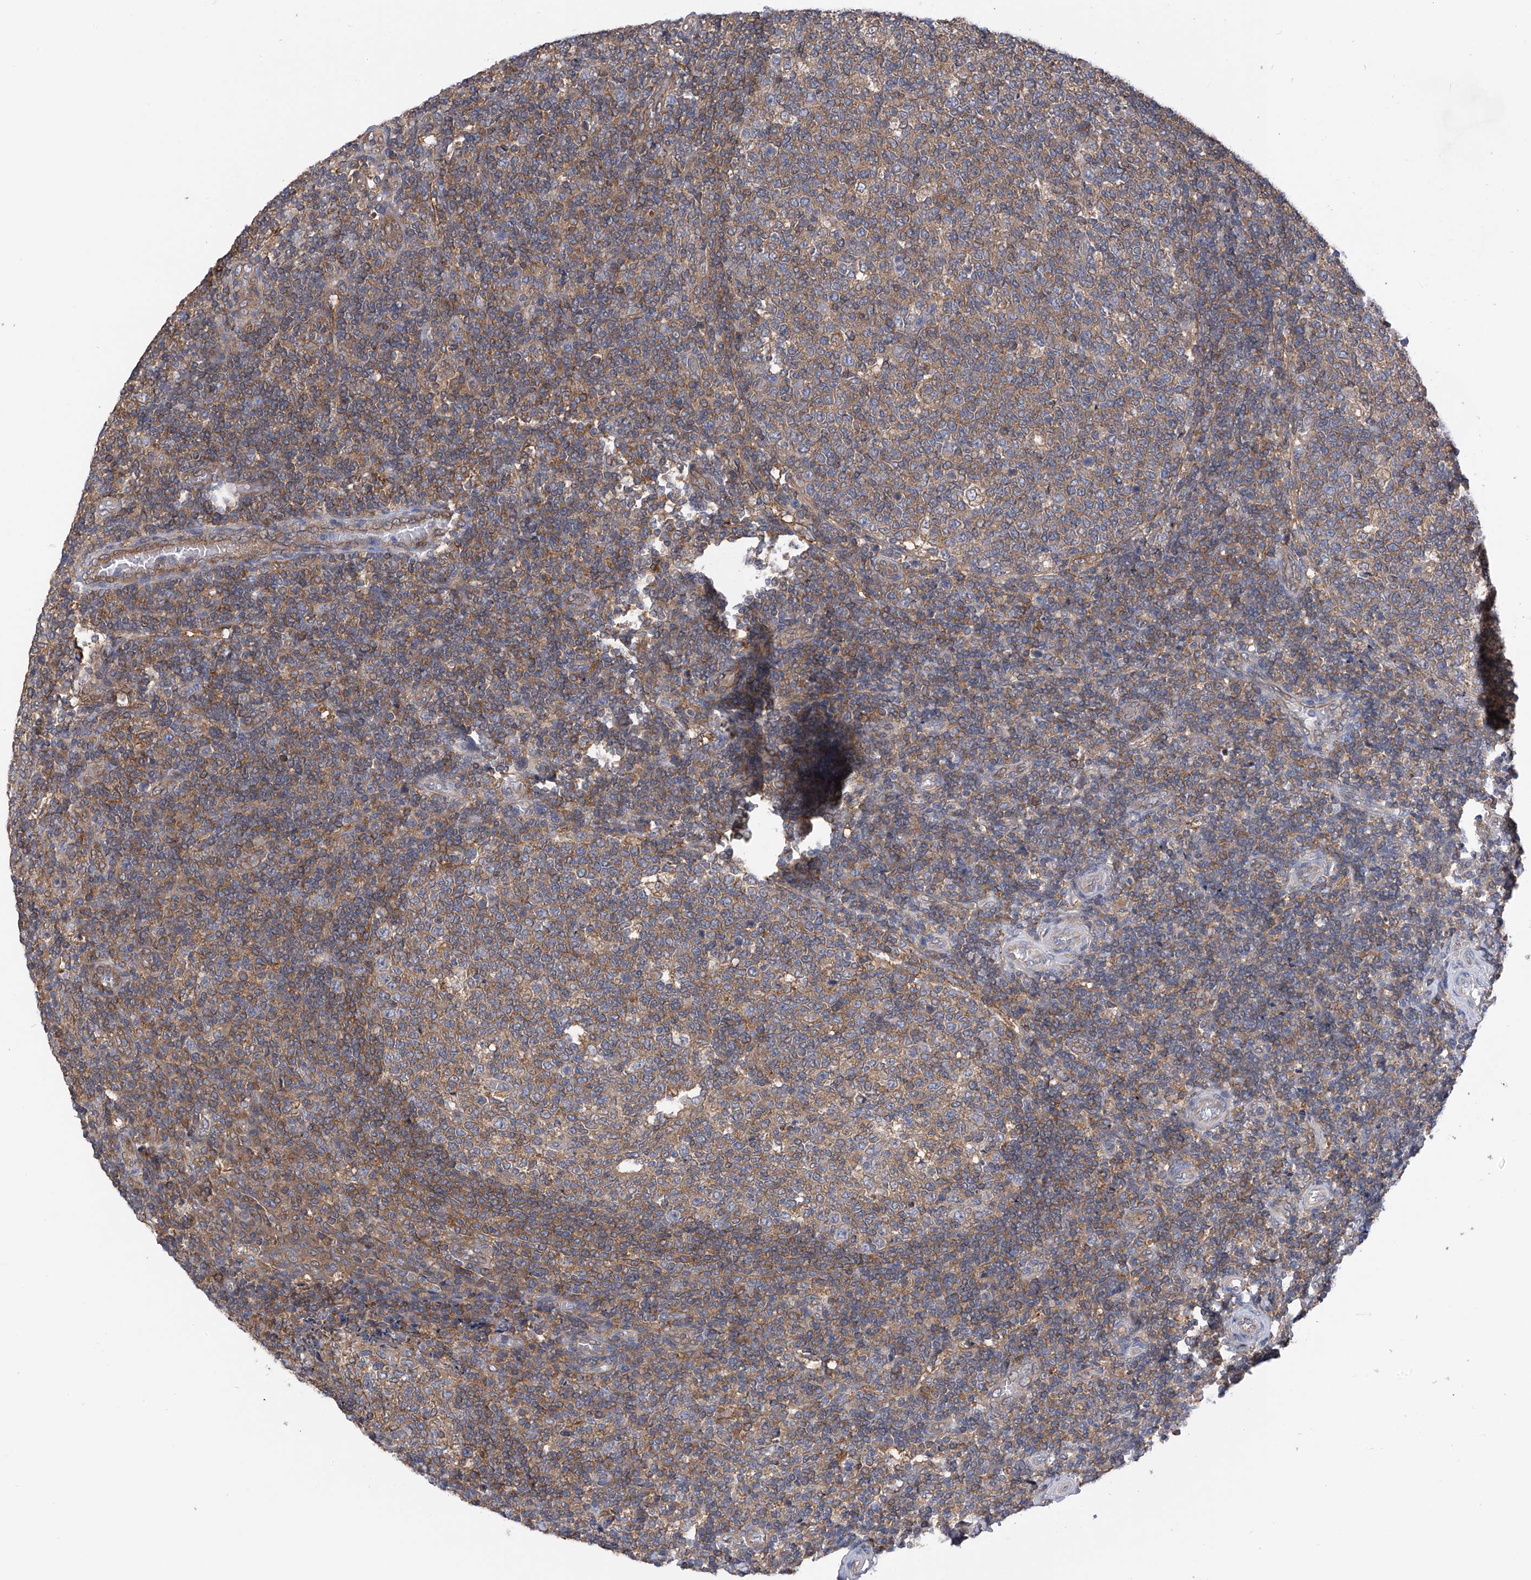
{"staining": {"intensity": "weak", "quantity": ">75%", "location": "cytoplasmic/membranous"}, "tissue": "tonsil", "cell_type": "Germinal center cells", "image_type": "normal", "snomed": [{"axis": "morphology", "description": "Normal tissue, NOS"}, {"axis": "topography", "description": "Tonsil"}], "caption": "Weak cytoplasmic/membranous staining is present in approximately >75% of germinal center cells in unremarkable tonsil.", "gene": "CHPF", "patient": {"sex": "female", "age": 19}}